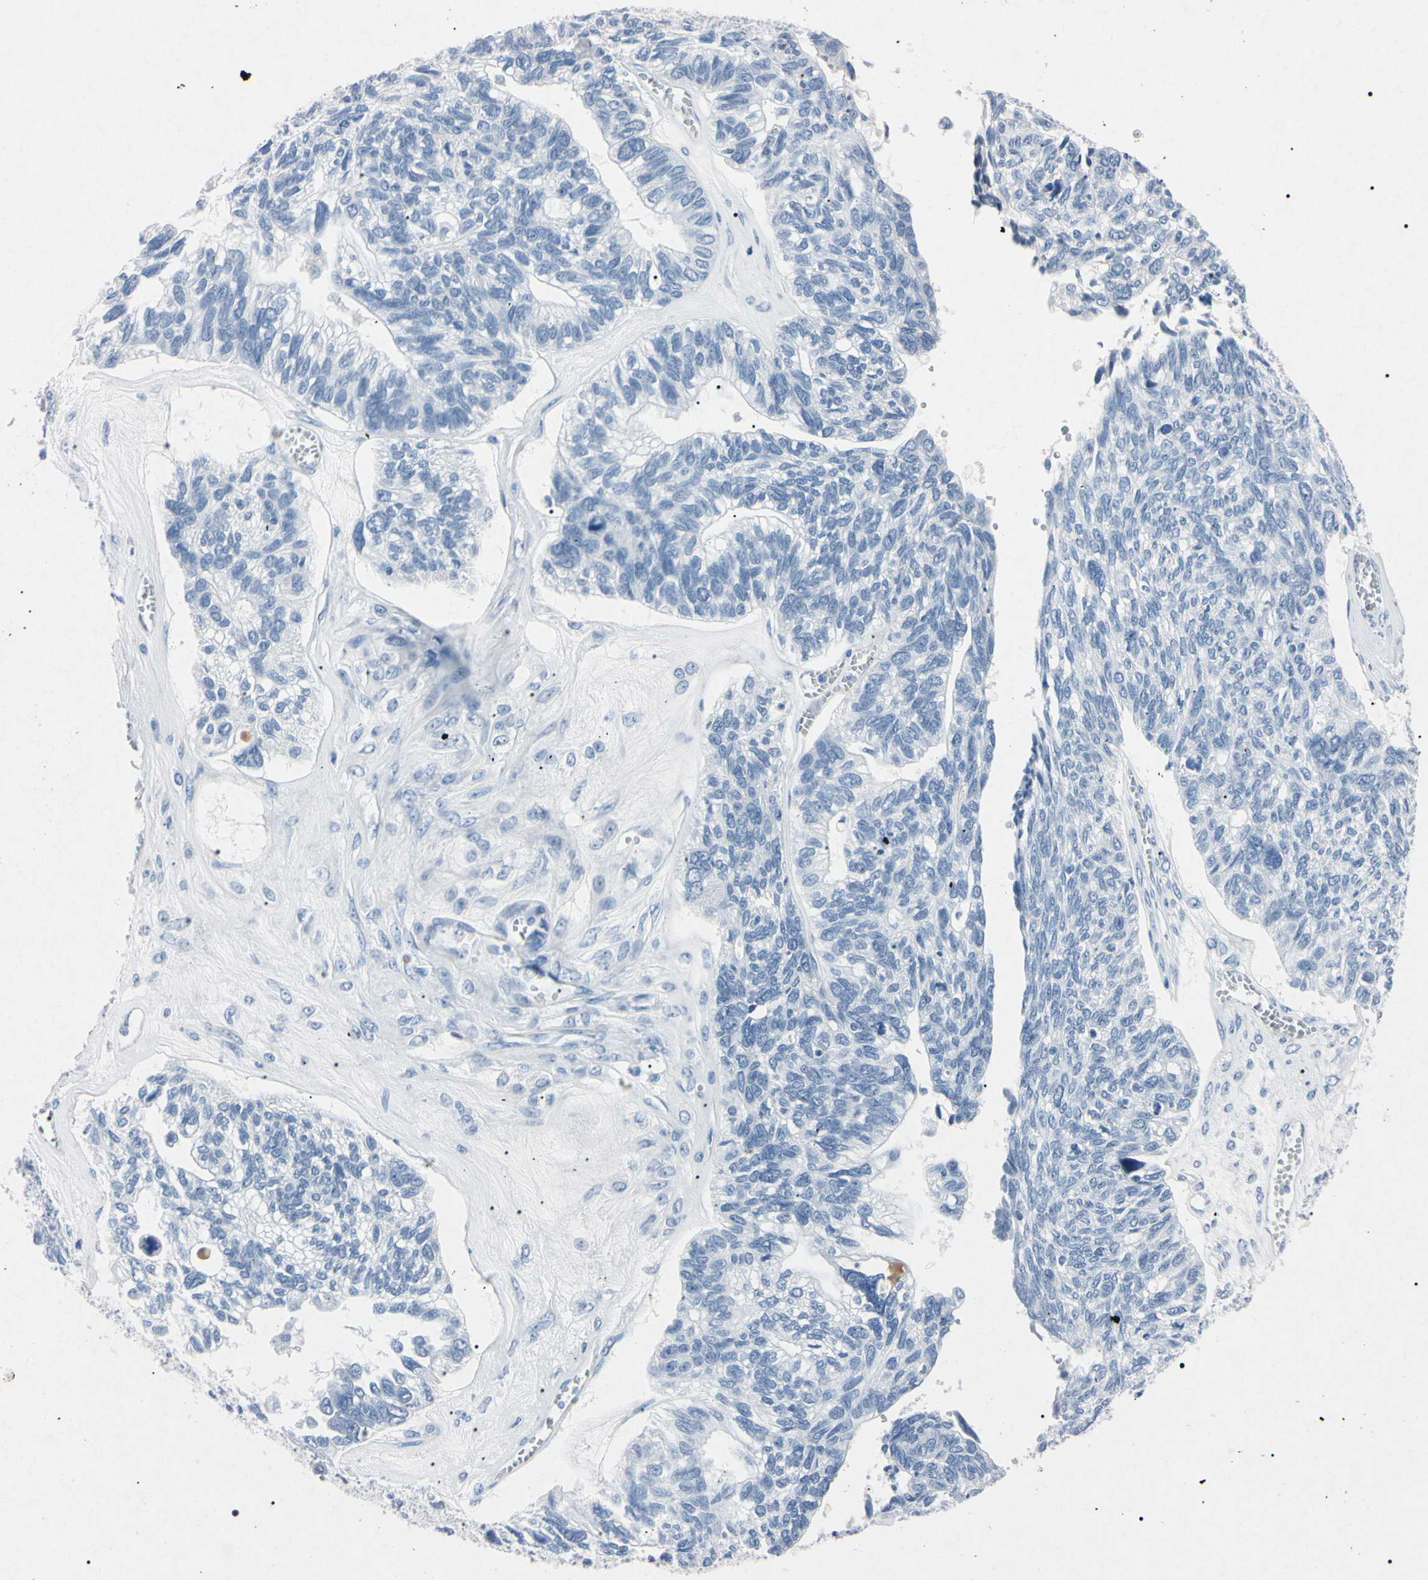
{"staining": {"intensity": "negative", "quantity": "none", "location": "none"}, "tissue": "ovarian cancer", "cell_type": "Tumor cells", "image_type": "cancer", "snomed": [{"axis": "morphology", "description": "Cystadenocarcinoma, serous, NOS"}, {"axis": "topography", "description": "Ovary"}], "caption": "Immunohistochemical staining of human ovarian cancer reveals no significant staining in tumor cells.", "gene": "ELN", "patient": {"sex": "female", "age": 79}}